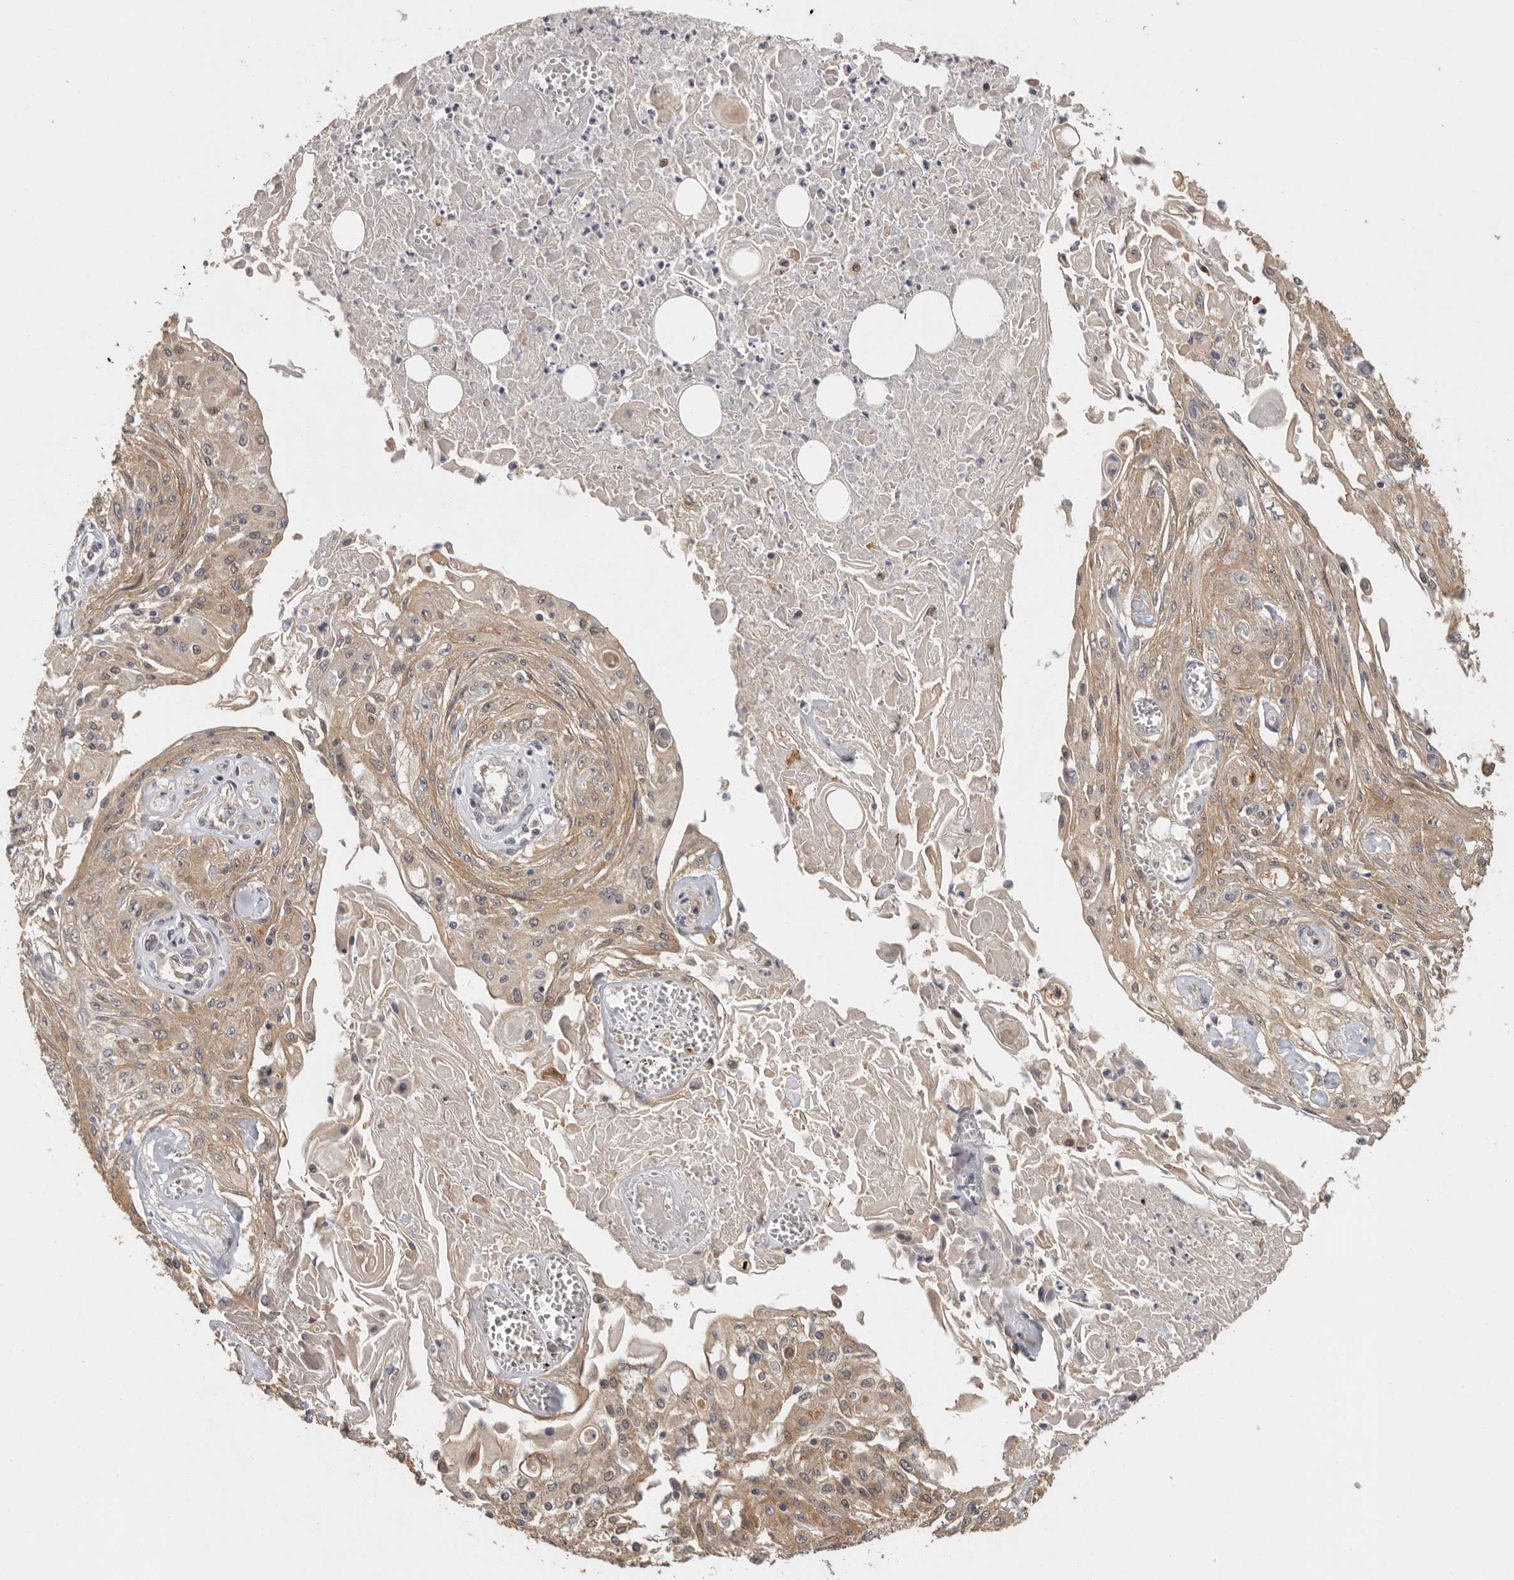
{"staining": {"intensity": "moderate", "quantity": "25%-75%", "location": "cytoplasmic/membranous"}, "tissue": "skin cancer", "cell_type": "Tumor cells", "image_type": "cancer", "snomed": [{"axis": "morphology", "description": "Squamous cell carcinoma, NOS"}, {"axis": "morphology", "description": "Squamous cell carcinoma, metastatic, NOS"}, {"axis": "topography", "description": "Skin"}, {"axis": "topography", "description": "Lymph node"}], "caption": "Immunohistochemistry of skin squamous cell carcinoma exhibits medium levels of moderate cytoplasmic/membranous expression in about 25%-75% of tumor cells. (IHC, brightfield microscopy, high magnification).", "gene": "BAIAP2", "patient": {"sex": "male", "age": 75}}